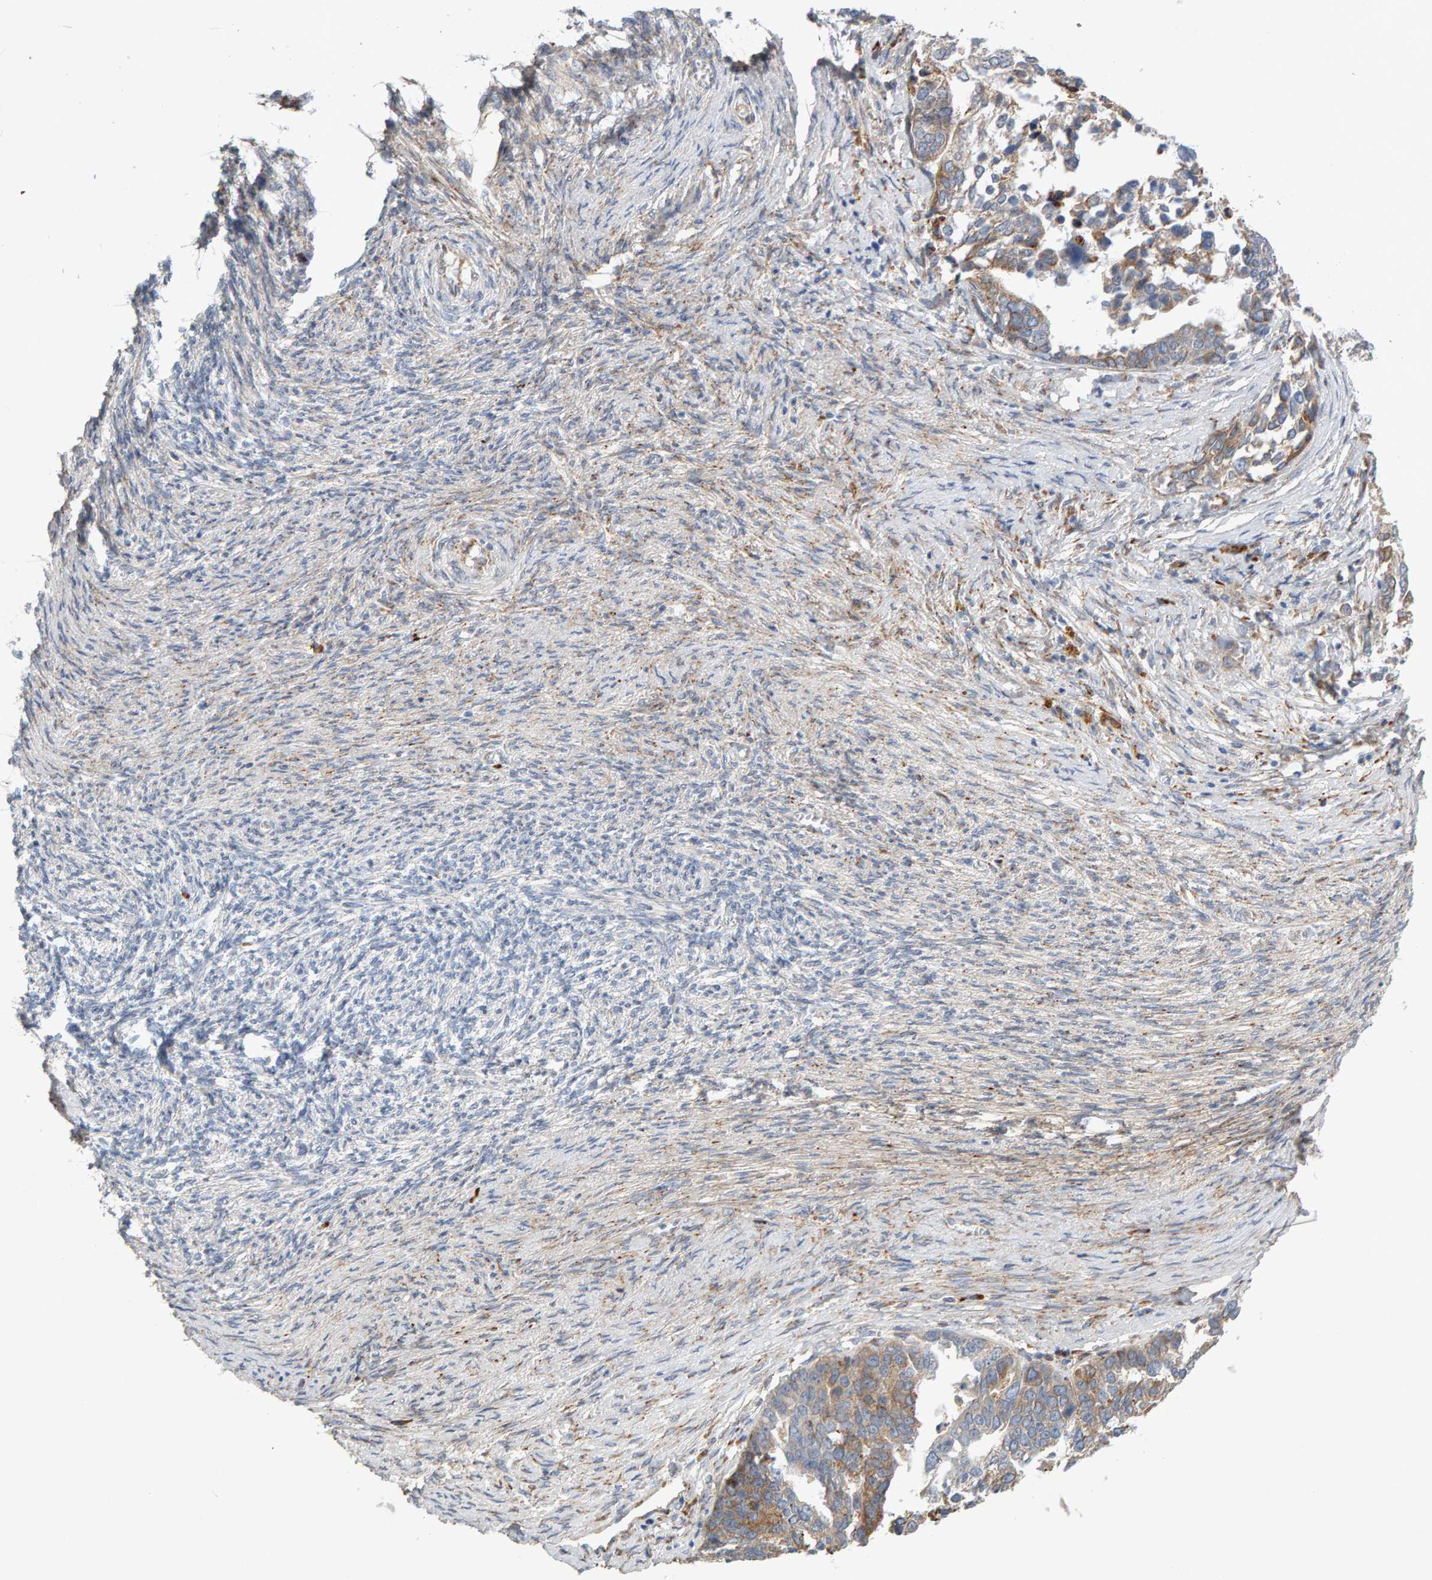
{"staining": {"intensity": "moderate", "quantity": "25%-75%", "location": "cytoplasmic/membranous"}, "tissue": "ovarian cancer", "cell_type": "Tumor cells", "image_type": "cancer", "snomed": [{"axis": "morphology", "description": "Cystadenocarcinoma, serous, NOS"}, {"axis": "topography", "description": "Ovary"}], "caption": "Immunohistochemistry (IHC) (DAB (3,3'-diaminobenzidine)) staining of human serous cystadenocarcinoma (ovarian) reveals moderate cytoplasmic/membranous protein positivity in approximately 25%-75% of tumor cells. (IHC, brightfield microscopy, high magnification).", "gene": "ENGASE", "patient": {"sex": "female", "age": 44}}